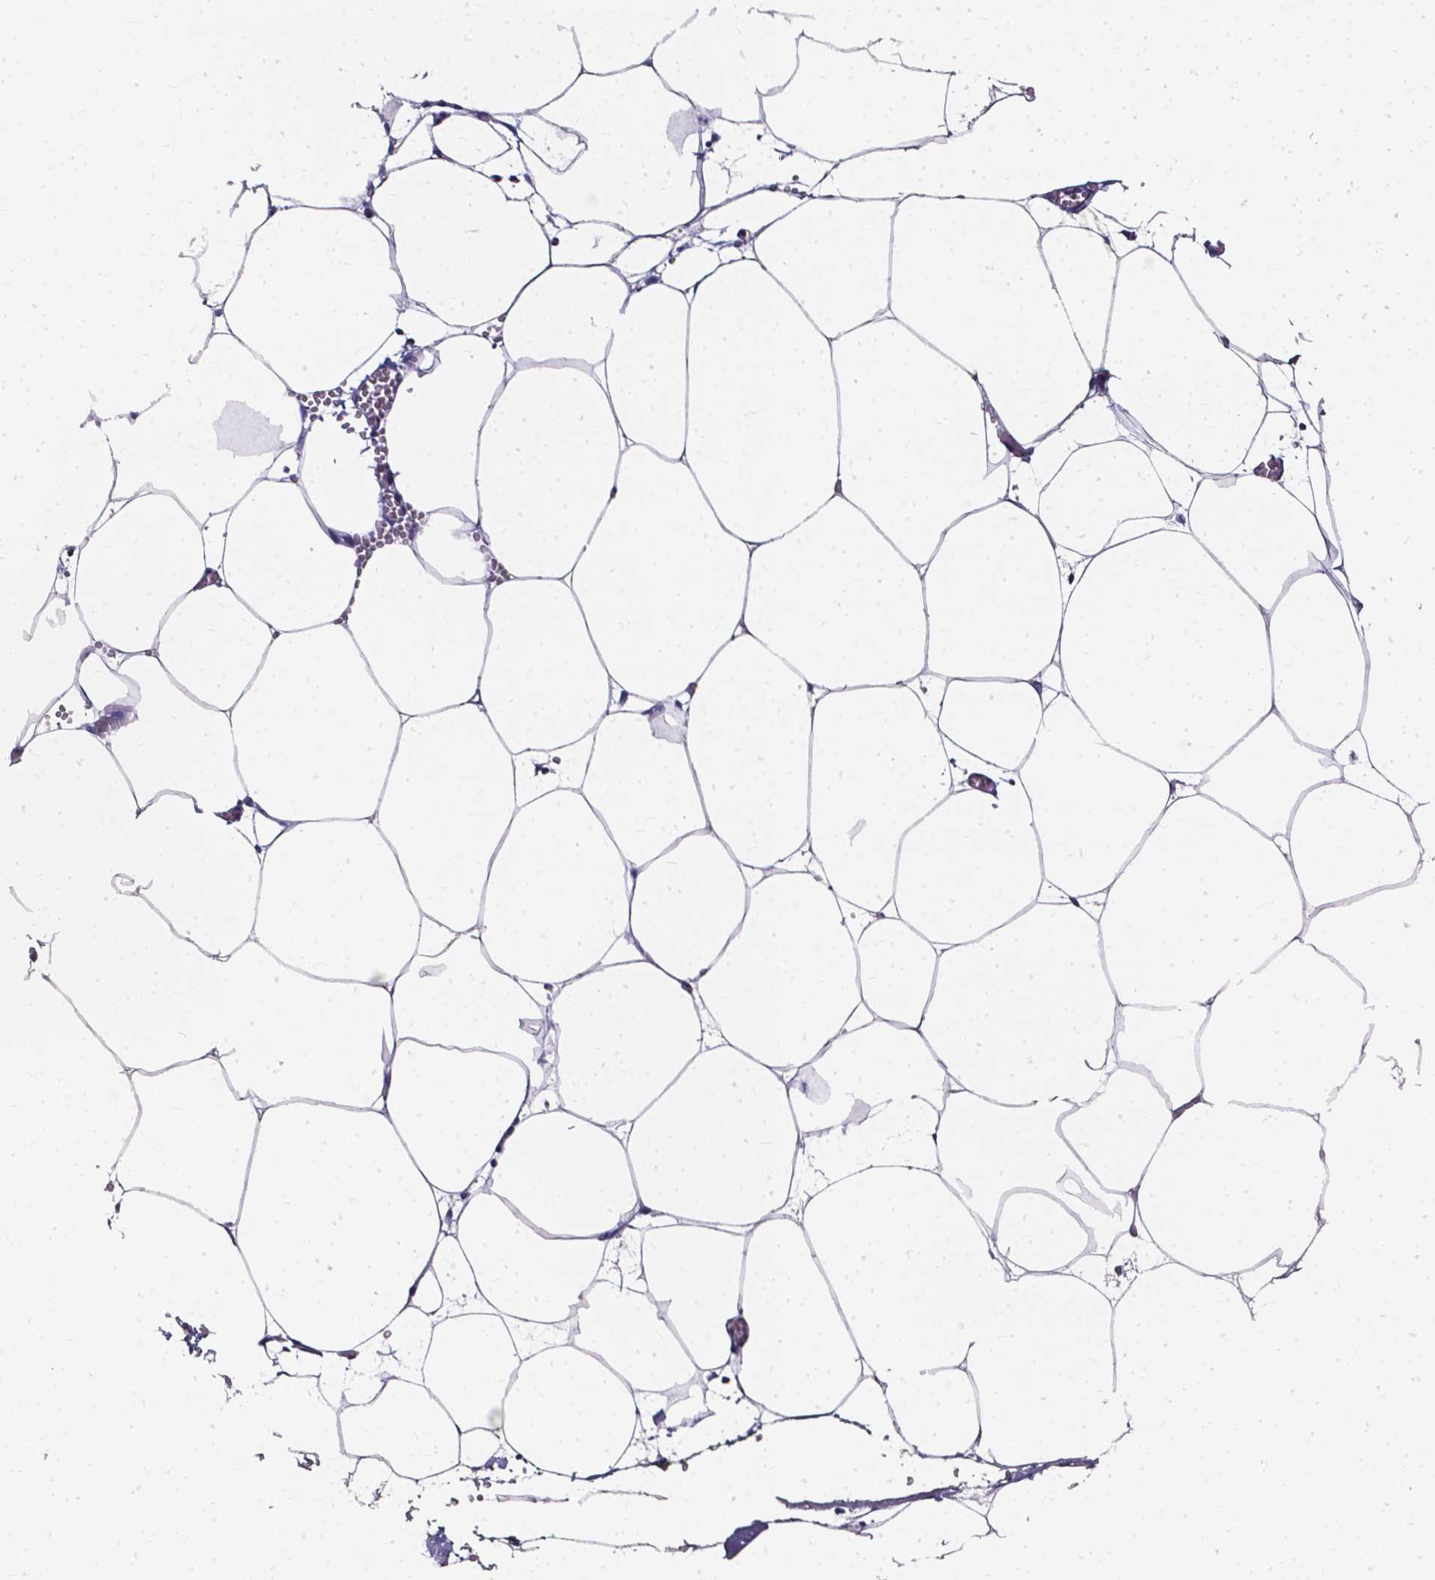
{"staining": {"intensity": "negative", "quantity": "none", "location": "none"}, "tissue": "adipose tissue", "cell_type": "Adipocytes", "image_type": "normal", "snomed": [{"axis": "morphology", "description": "Normal tissue, NOS"}, {"axis": "topography", "description": "Adipose tissue"}, {"axis": "topography", "description": "Pancreas"}, {"axis": "topography", "description": "Peripheral nerve tissue"}], "caption": "Benign adipose tissue was stained to show a protein in brown. There is no significant expression in adipocytes. (Immunohistochemistry, brightfield microscopy, high magnification).", "gene": "AKR1B10", "patient": {"sex": "female", "age": 58}}